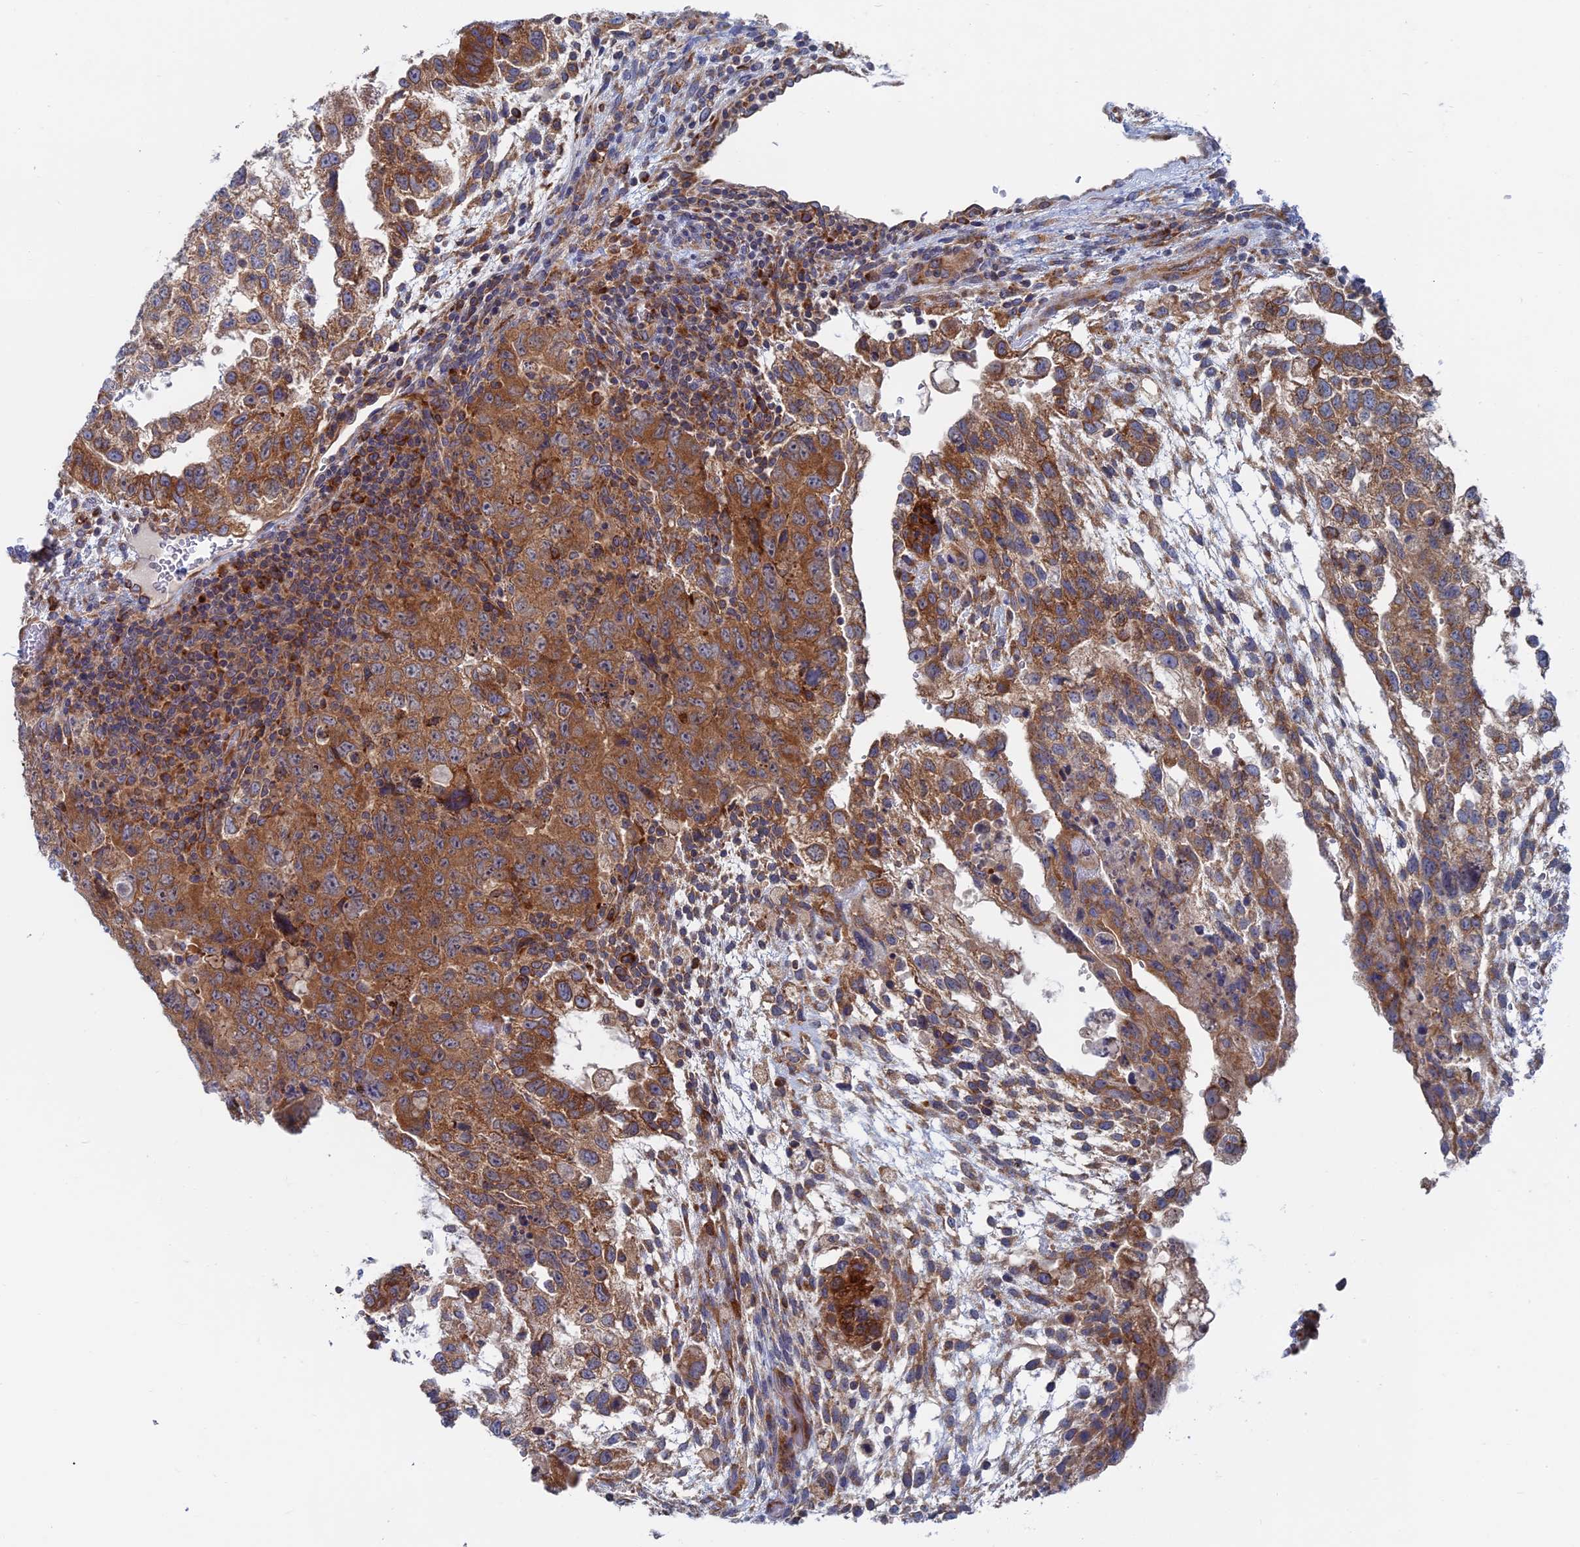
{"staining": {"intensity": "moderate", "quantity": ">75%", "location": "cytoplasmic/membranous"}, "tissue": "testis cancer", "cell_type": "Tumor cells", "image_type": "cancer", "snomed": [{"axis": "morphology", "description": "Normal tissue, NOS"}, {"axis": "morphology", "description": "Carcinoma, Embryonal, NOS"}, {"axis": "topography", "description": "Testis"}], "caption": "Human testis cancer stained with a brown dye exhibits moderate cytoplasmic/membranous positive positivity in about >75% of tumor cells.", "gene": "TBC1D30", "patient": {"sex": "male", "age": 36}}